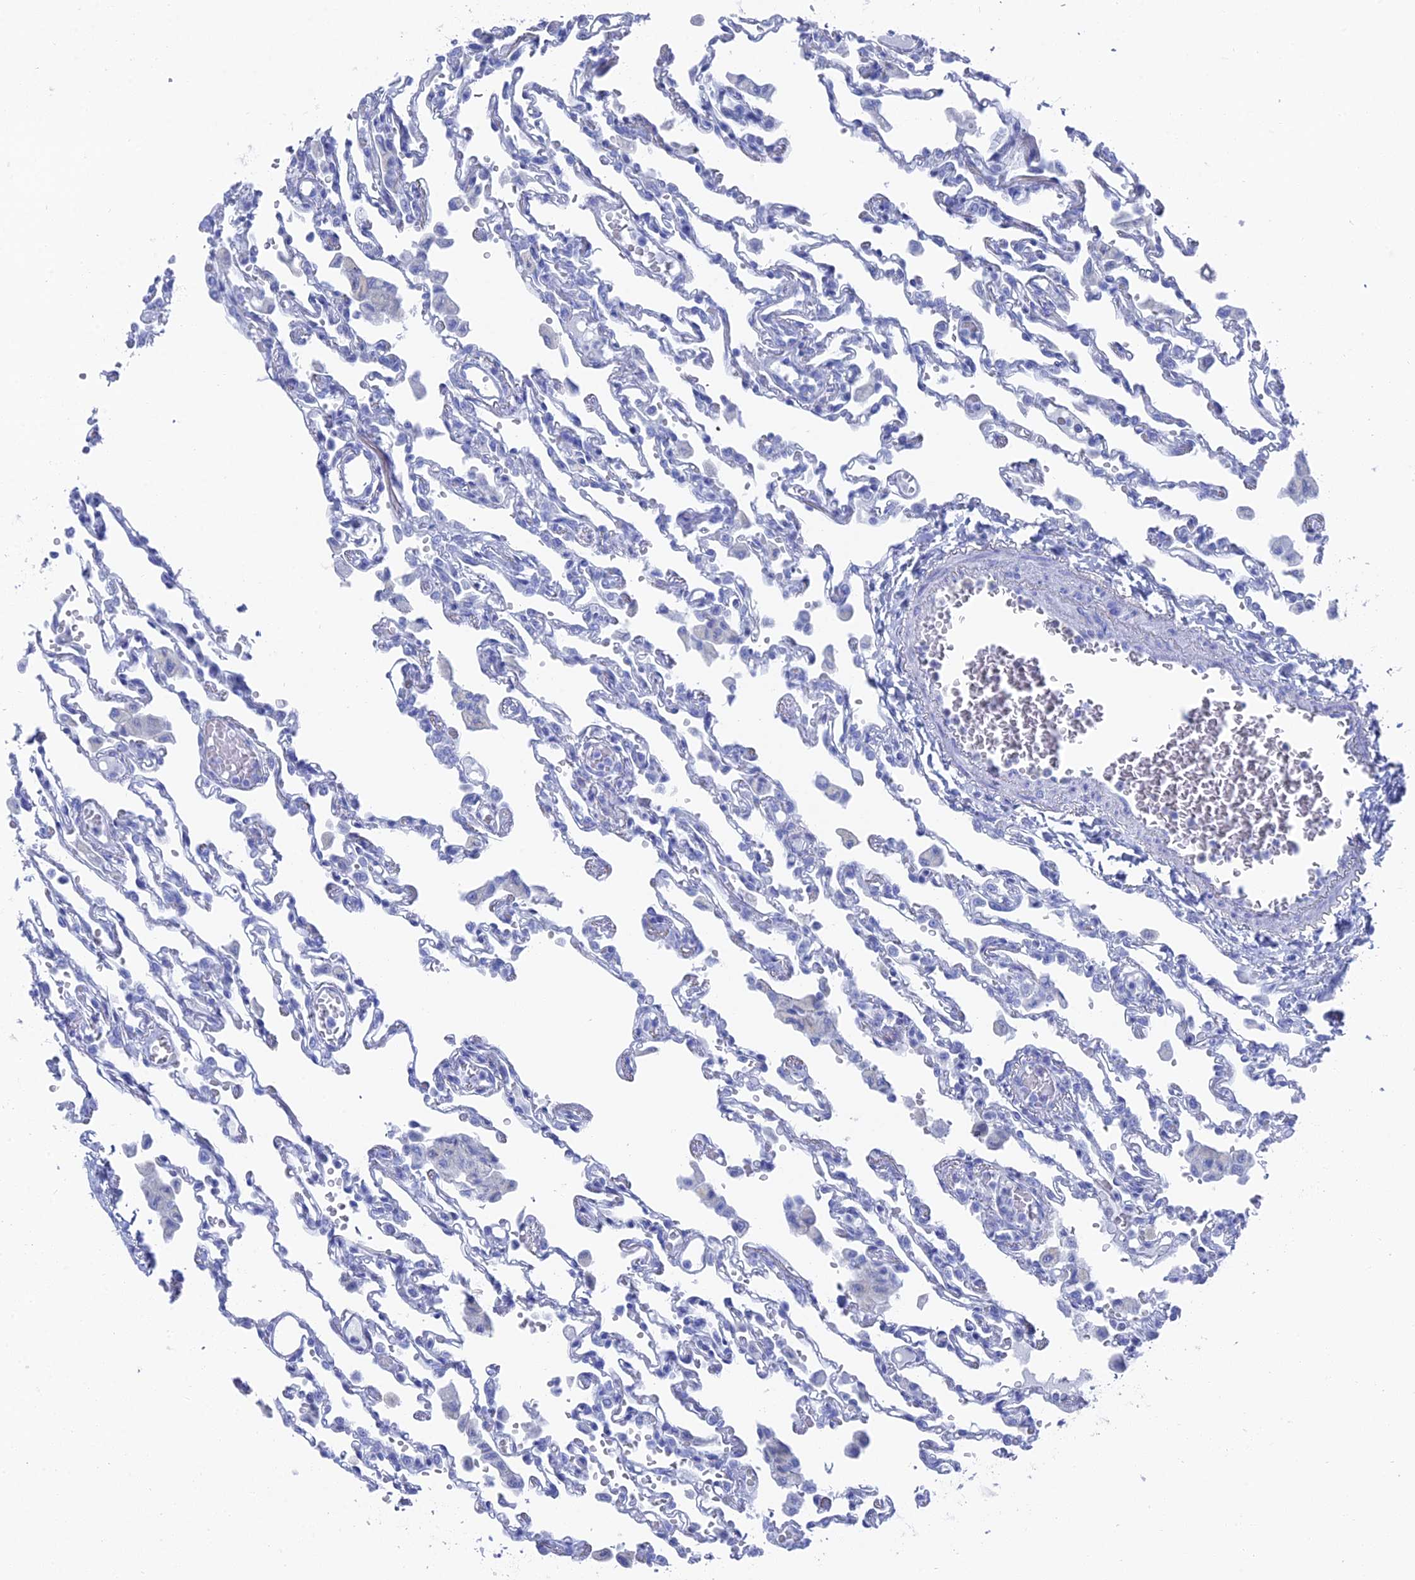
{"staining": {"intensity": "negative", "quantity": "none", "location": "none"}, "tissue": "lung", "cell_type": "Alveolar cells", "image_type": "normal", "snomed": [{"axis": "morphology", "description": "Normal tissue, NOS"}, {"axis": "topography", "description": "Bronchus"}, {"axis": "topography", "description": "Lung"}], "caption": "Immunohistochemistry photomicrograph of benign lung: human lung stained with DAB exhibits no significant protein positivity in alveolar cells.", "gene": "ENPP3", "patient": {"sex": "female", "age": 49}}